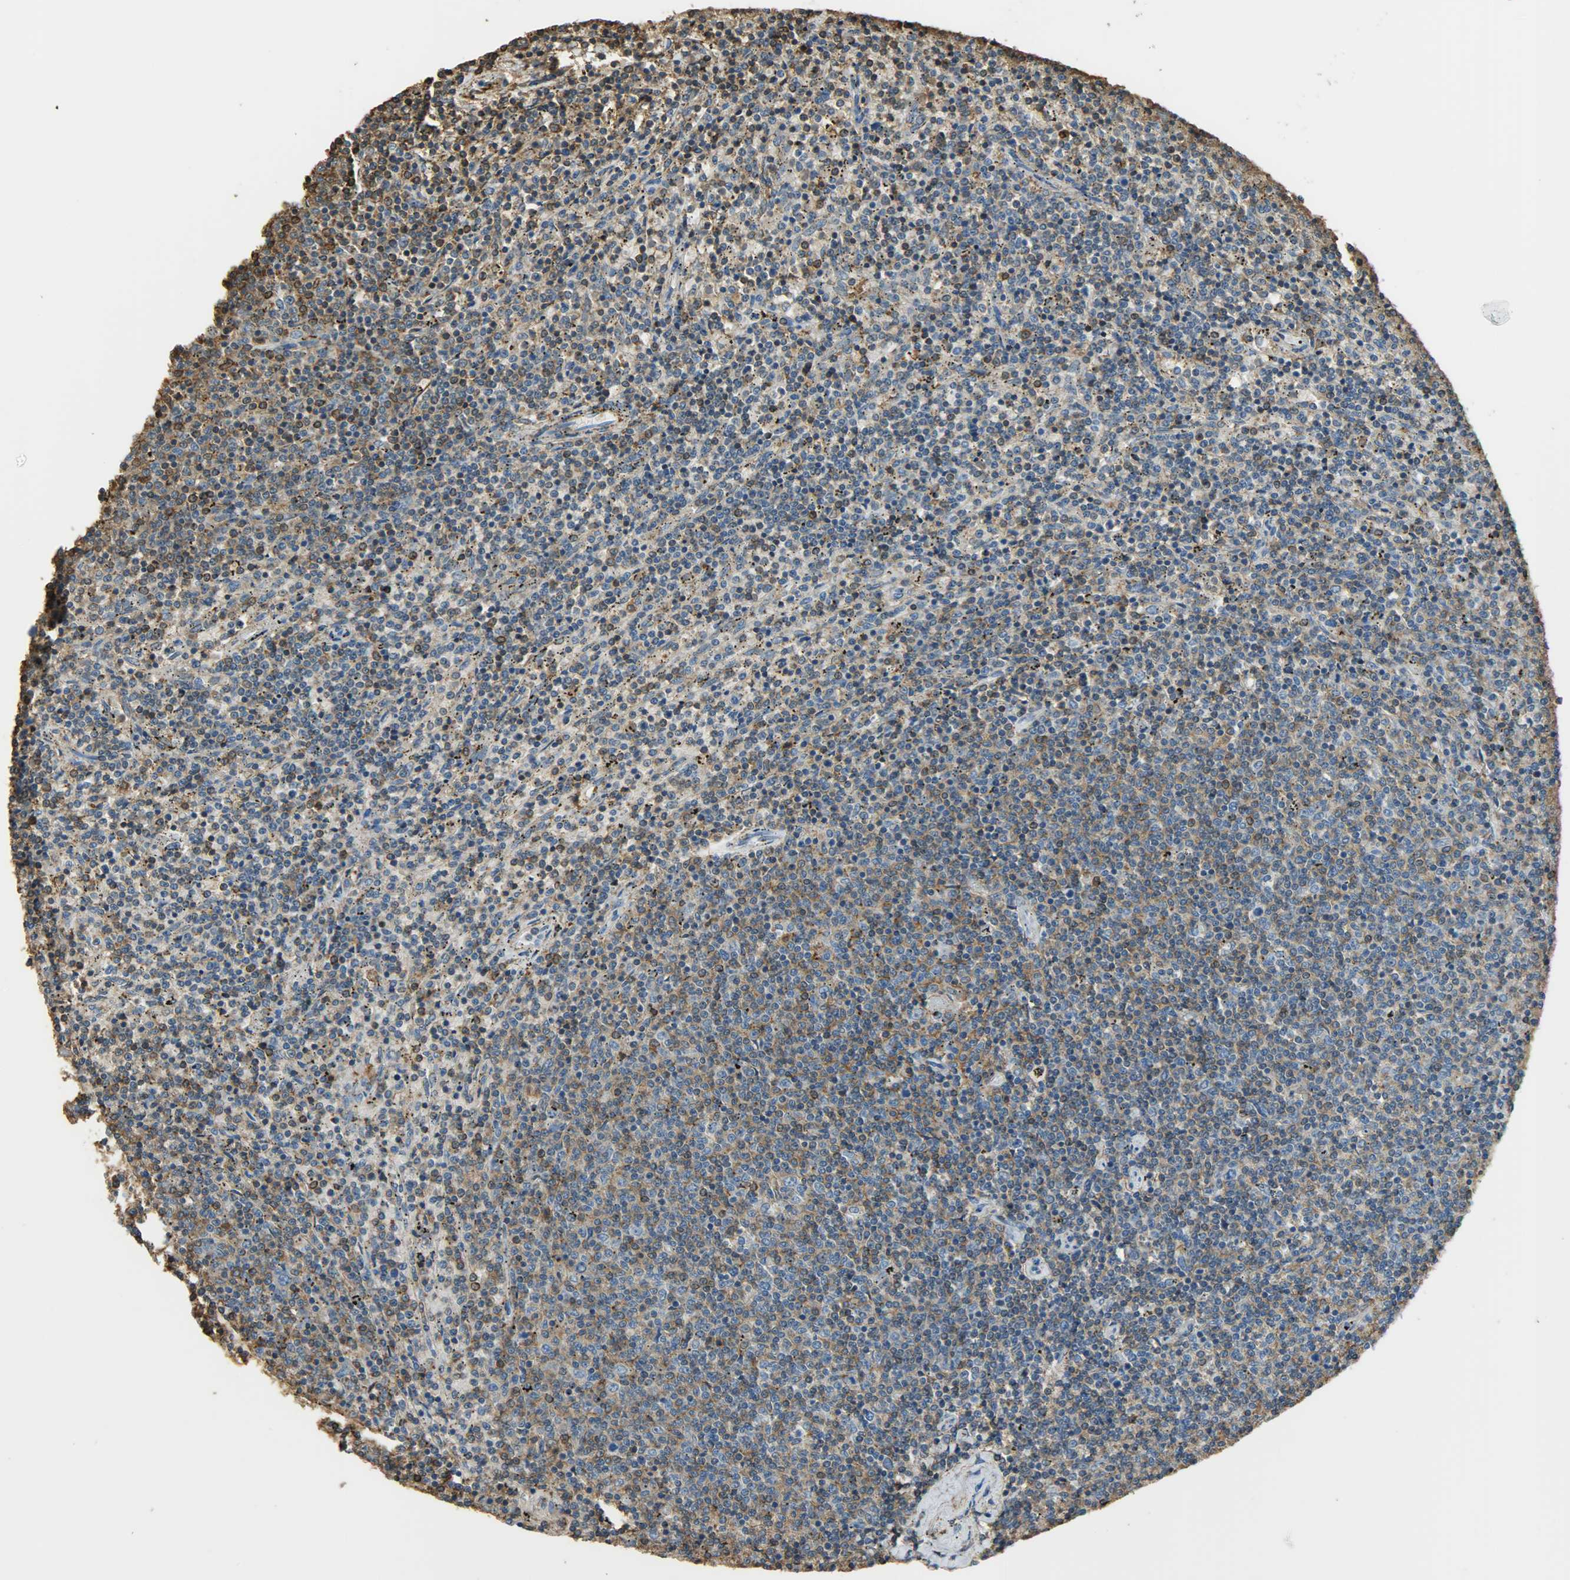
{"staining": {"intensity": "moderate", "quantity": ">75%", "location": "cytoplasmic/membranous"}, "tissue": "lymphoma", "cell_type": "Tumor cells", "image_type": "cancer", "snomed": [{"axis": "morphology", "description": "Malignant lymphoma, non-Hodgkin's type, Low grade"}, {"axis": "topography", "description": "Spleen"}], "caption": "IHC image of neoplastic tissue: lymphoma stained using immunohistochemistry (IHC) demonstrates medium levels of moderate protein expression localized specifically in the cytoplasmic/membranous of tumor cells, appearing as a cytoplasmic/membranous brown color.", "gene": "ANXA6", "patient": {"sex": "female", "age": 50}}